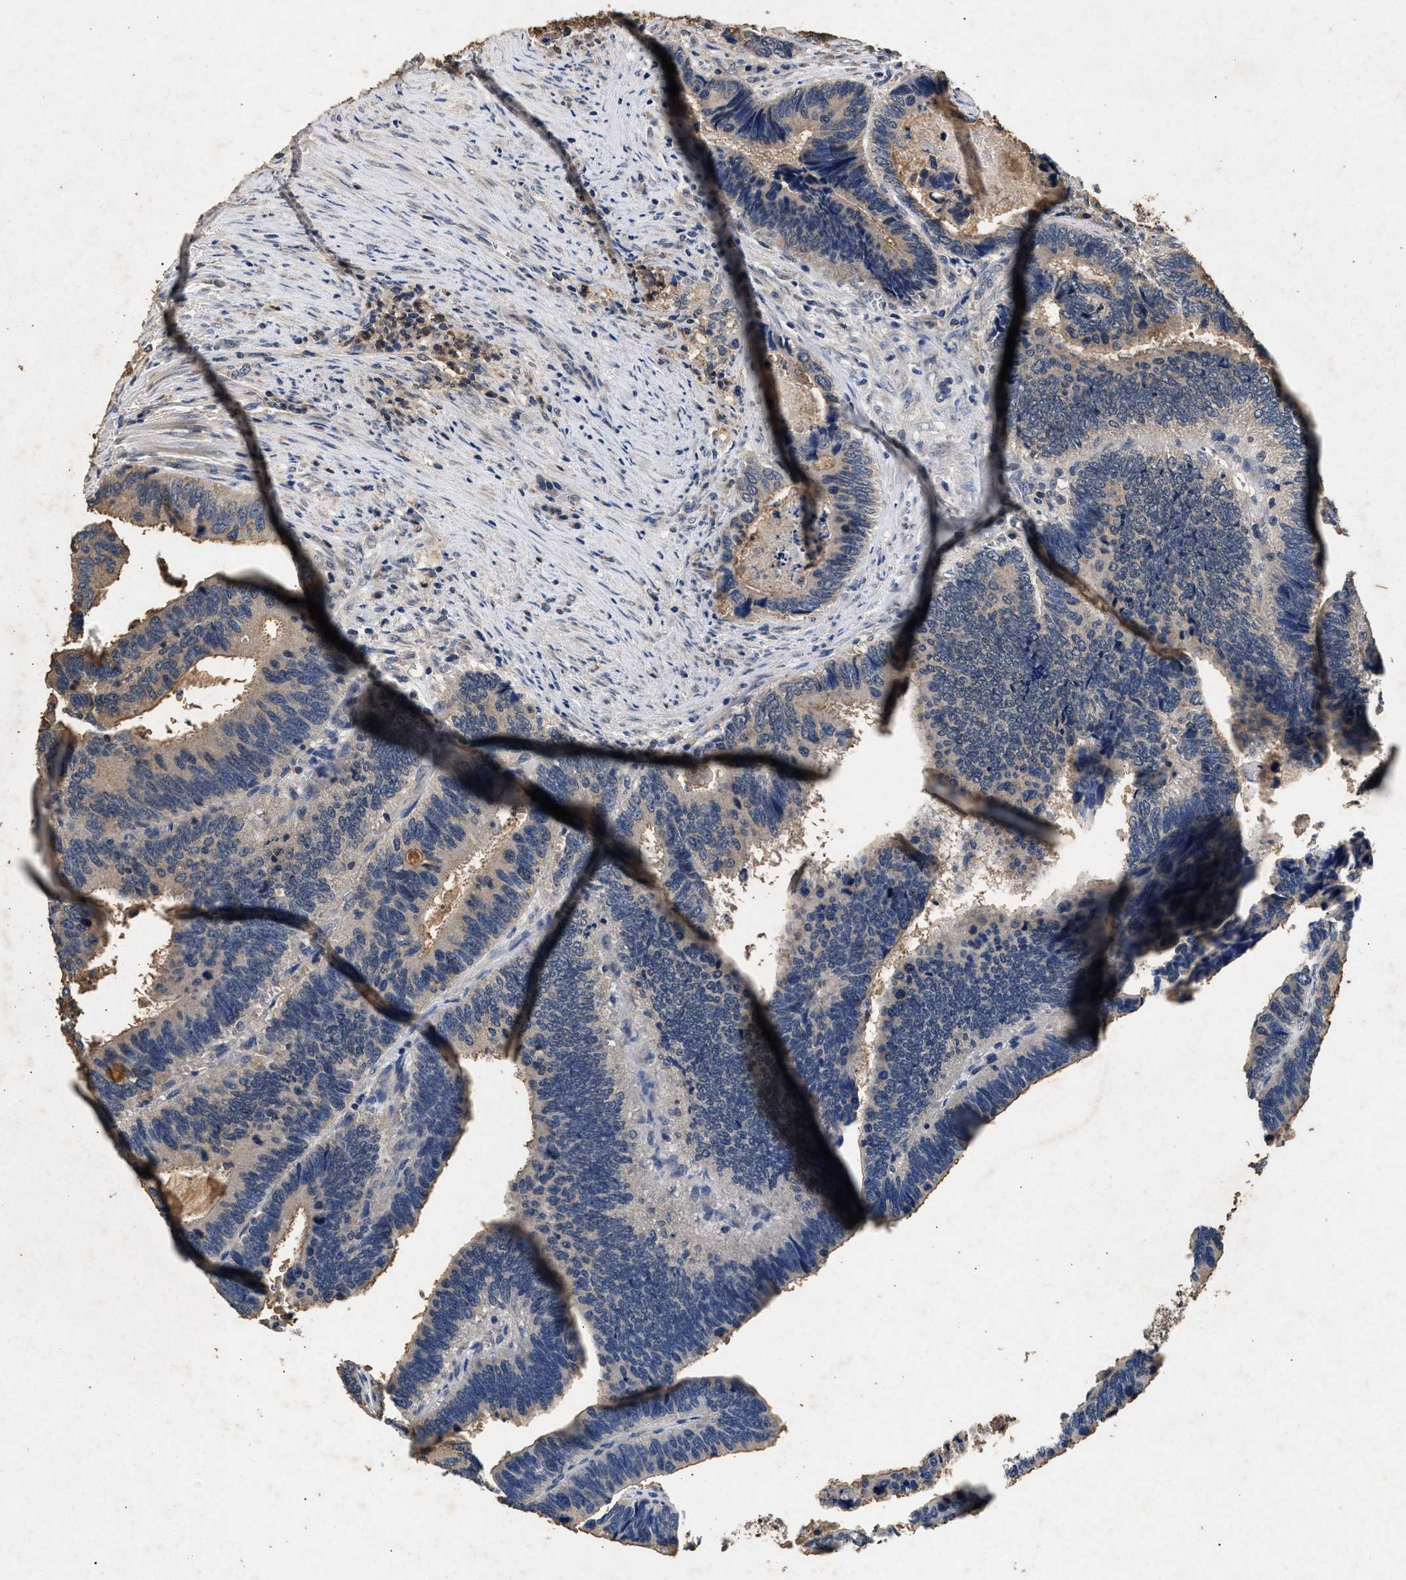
{"staining": {"intensity": "weak", "quantity": "<25%", "location": "cytoplasmic/membranous"}, "tissue": "colorectal cancer", "cell_type": "Tumor cells", "image_type": "cancer", "snomed": [{"axis": "morphology", "description": "Adenocarcinoma, NOS"}, {"axis": "topography", "description": "Colon"}], "caption": "Immunohistochemical staining of human colorectal adenocarcinoma shows no significant staining in tumor cells.", "gene": "PPP1CC", "patient": {"sex": "male", "age": 72}}